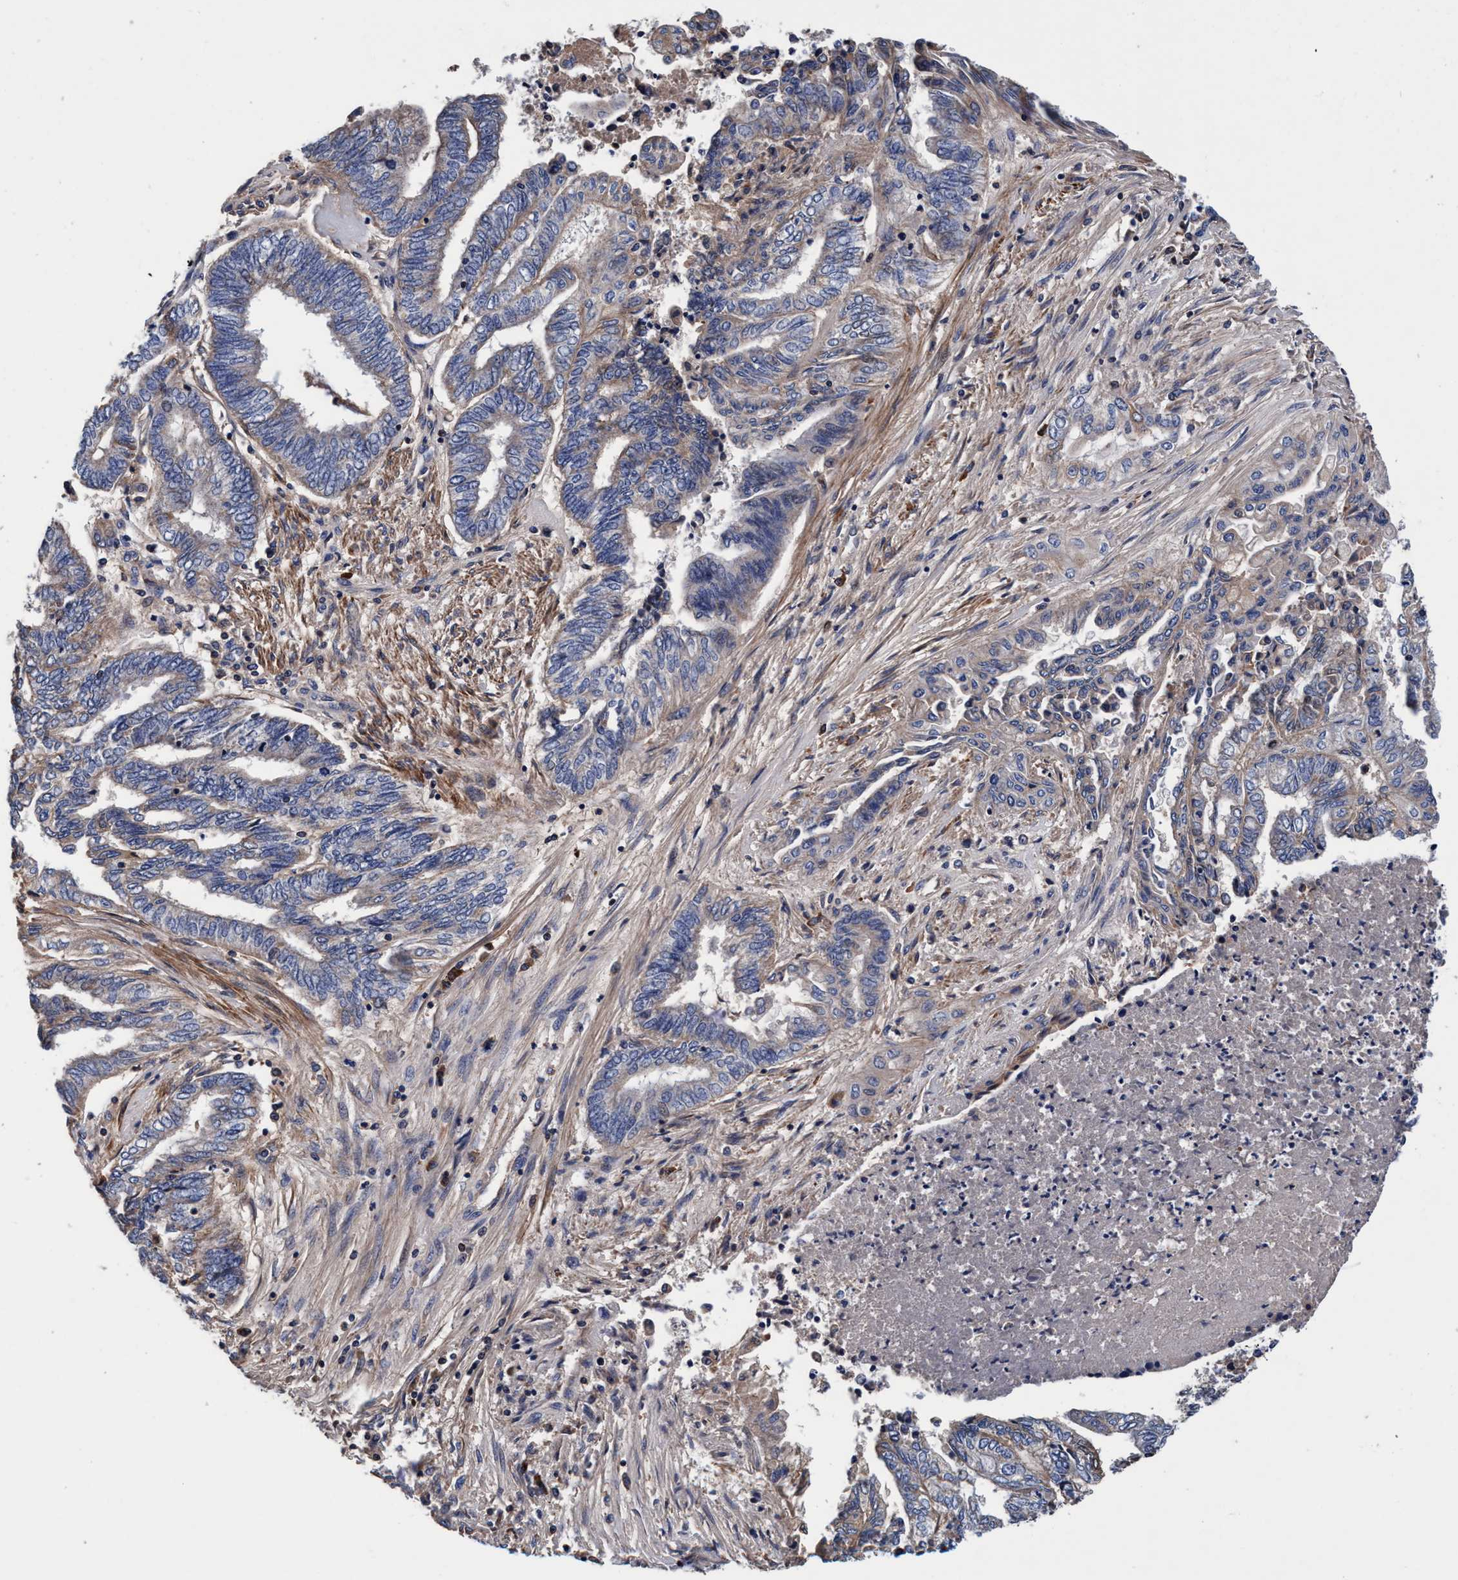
{"staining": {"intensity": "weak", "quantity": "25%-75%", "location": "cytoplasmic/membranous"}, "tissue": "endometrial cancer", "cell_type": "Tumor cells", "image_type": "cancer", "snomed": [{"axis": "morphology", "description": "Adenocarcinoma, NOS"}, {"axis": "topography", "description": "Uterus"}, {"axis": "topography", "description": "Endometrium"}], "caption": "Protein positivity by immunohistochemistry (IHC) reveals weak cytoplasmic/membranous positivity in approximately 25%-75% of tumor cells in endometrial cancer (adenocarcinoma). The staining is performed using DAB brown chromogen to label protein expression. The nuclei are counter-stained blue using hematoxylin.", "gene": "RNF208", "patient": {"sex": "female", "age": 70}}